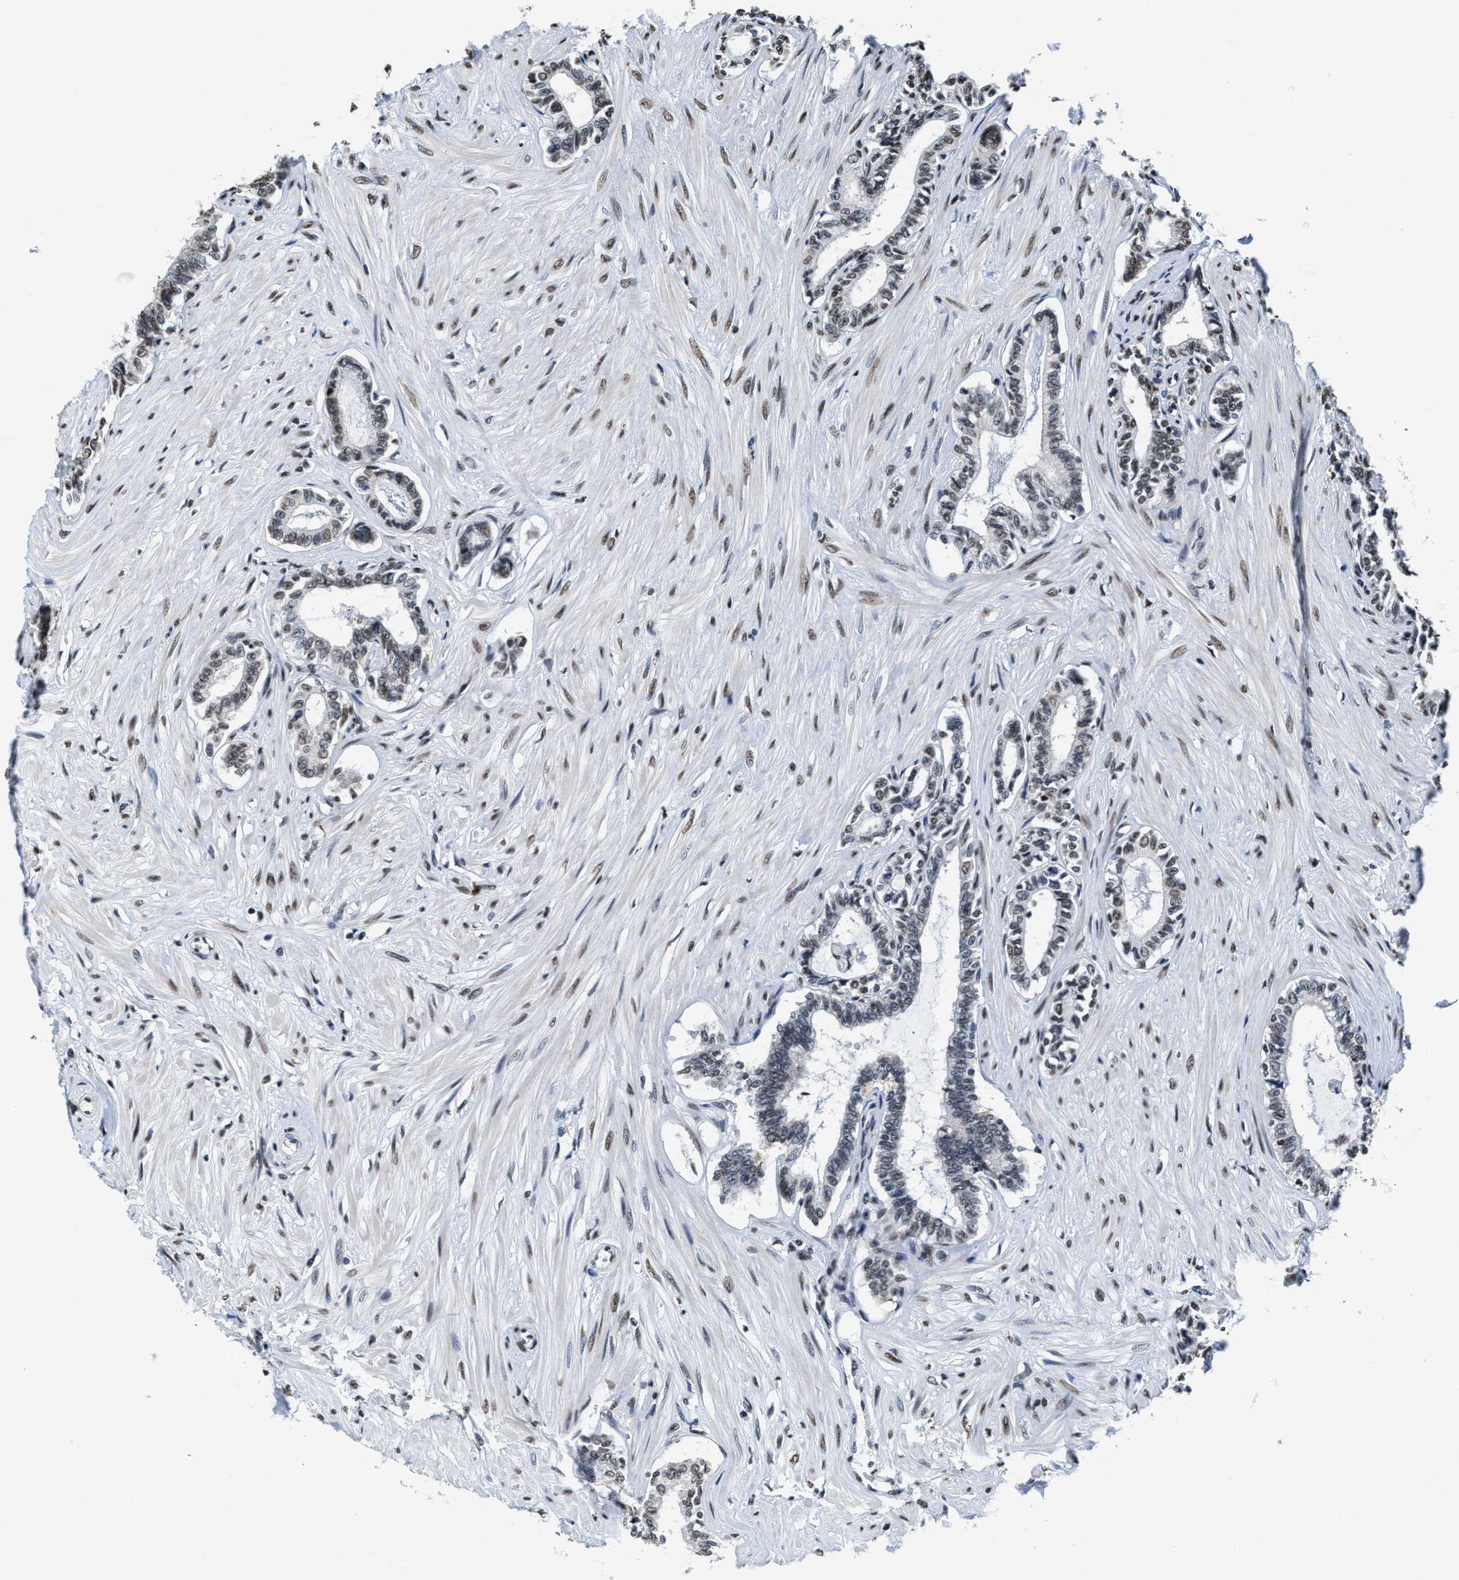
{"staining": {"intensity": "weak", "quantity": "25%-75%", "location": "nuclear"}, "tissue": "seminal vesicle", "cell_type": "Glandular cells", "image_type": "normal", "snomed": [{"axis": "morphology", "description": "Normal tissue, NOS"}, {"axis": "morphology", "description": "Adenocarcinoma, High grade"}, {"axis": "topography", "description": "Prostate"}, {"axis": "topography", "description": "Seminal veicle"}], "caption": "Glandular cells show low levels of weak nuclear staining in approximately 25%-75% of cells in normal seminal vesicle.", "gene": "SUPT16H", "patient": {"sex": "male", "age": 55}}